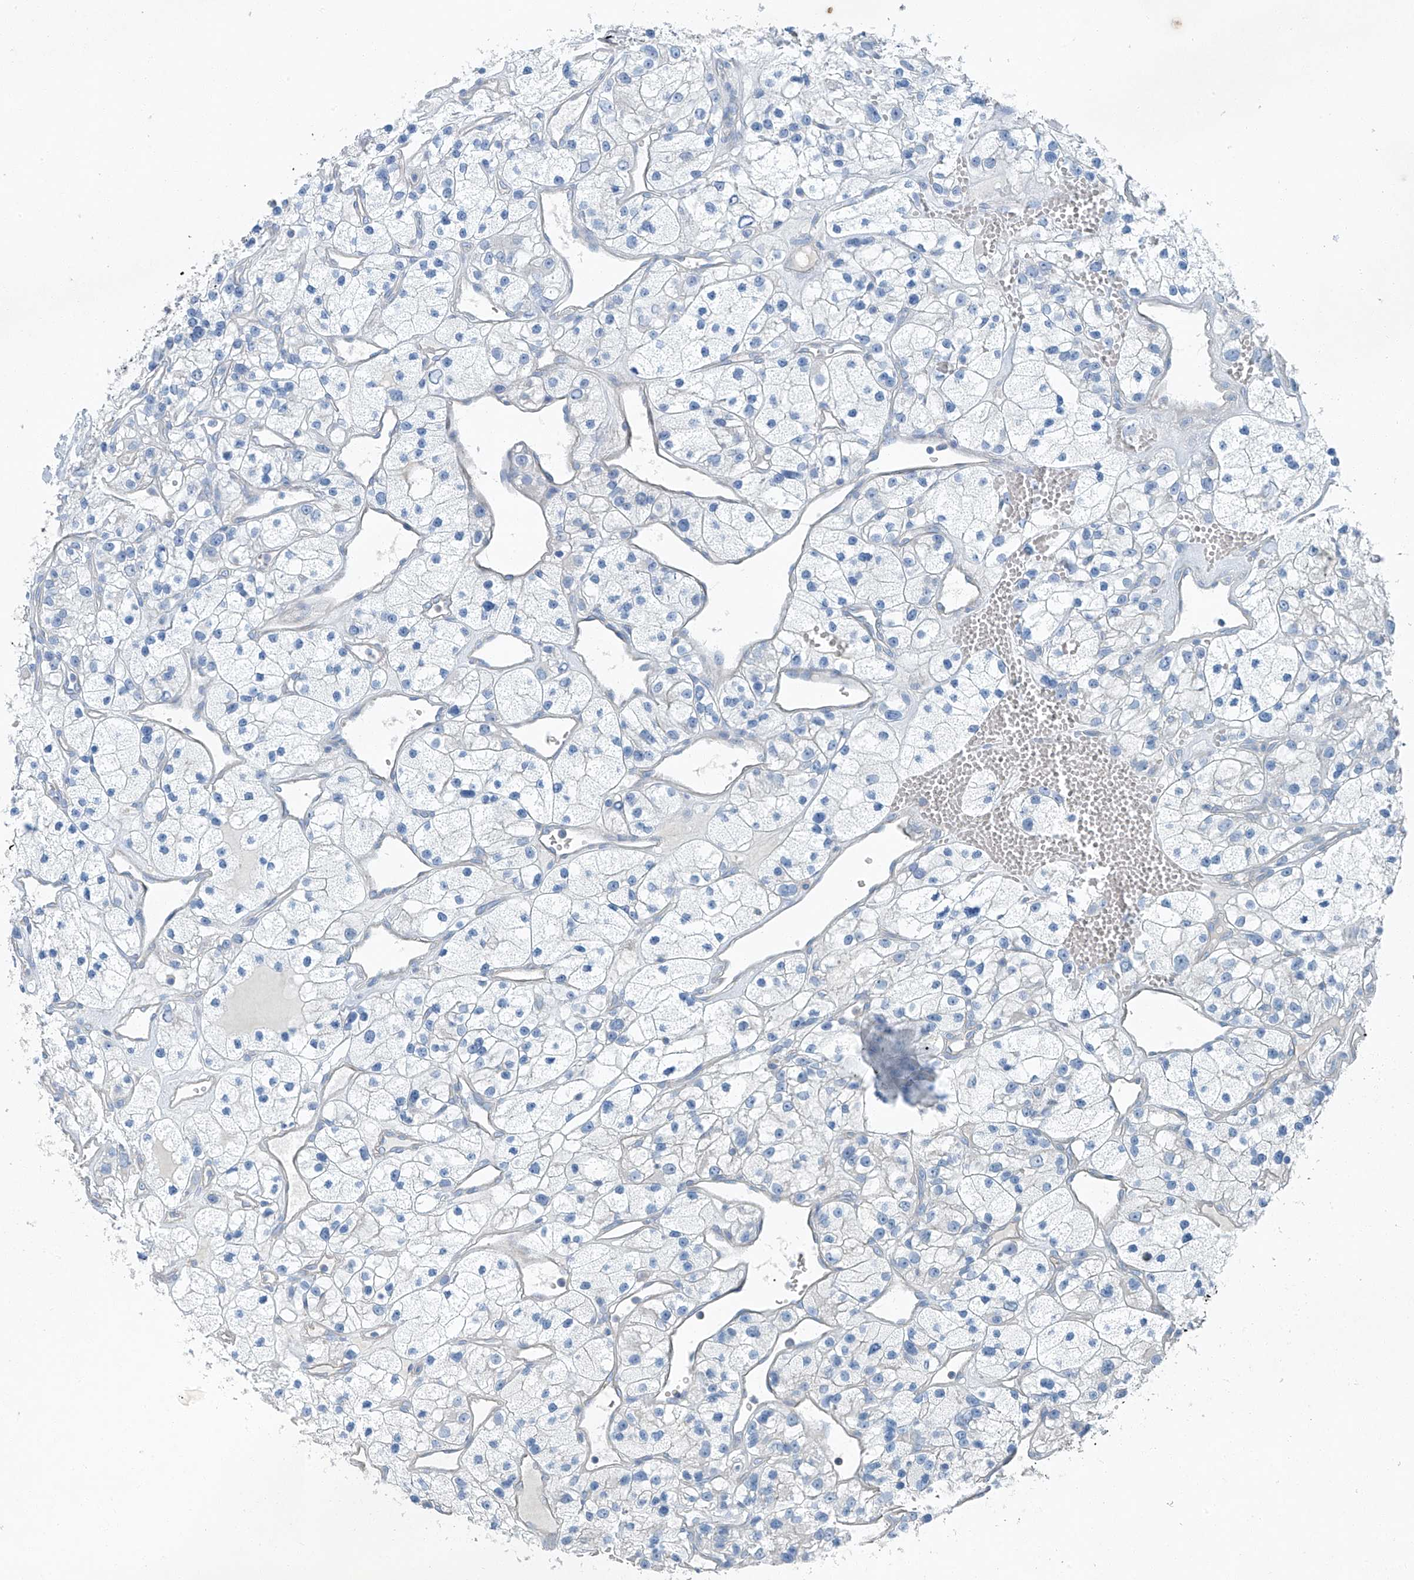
{"staining": {"intensity": "negative", "quantity": "none", "location": "none"}, "tissue": "renal cancer", "cell_type": "Tumor cells", "image_type": "cancer", "snomed": [{"axis": "morphology", "description": "Adenocarcinoma, NOS"}, {"axis": "topography", "description": "Kidney"}], "caption": "A high-resolution photomicrograph shows immunohistochemistry staining of renal cancer (adenocarcinoma), which shows no significant positivity in tumor cells.", "gene": "C1orf87", "patient": {"sex": "female", "age": 57}}